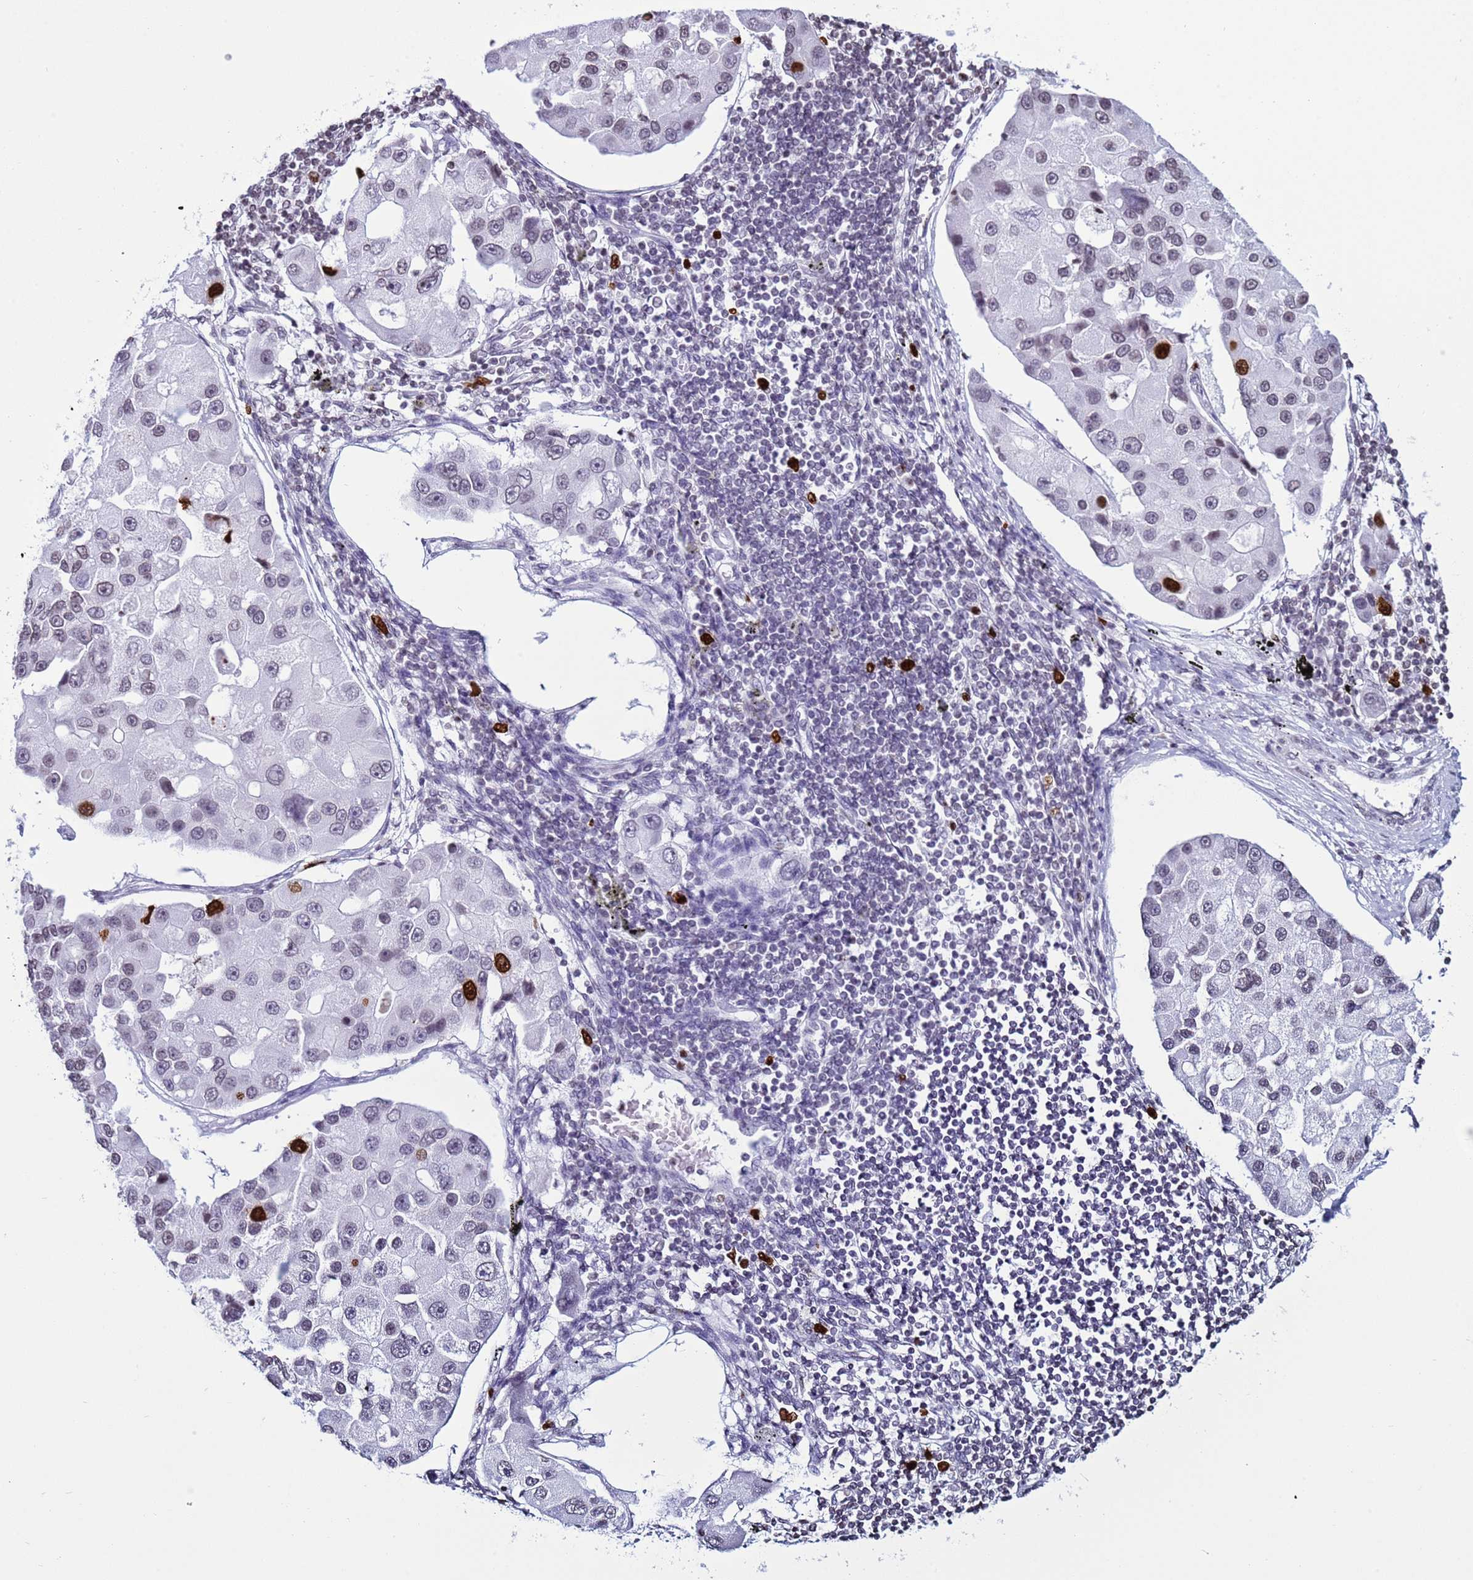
{"staining": {"intensity": "strong", "quantity": "<25%", "location": "nuclear"}, "tissue": "lung cancer", "cell_type": "Tumor cells", "image_type": "cancer", "snomed": [{"axis": "morphology", "description": "Adenocarcinoma, NOS"}, {"axis": "topography", "description": "Lung"}], "caption": "Tumor cells display medium levels of strong nuclear expression in about <25% of cells in human lung cancer.", "gene": "H4C8", "patient": {"sex": "female", "age": 54}}